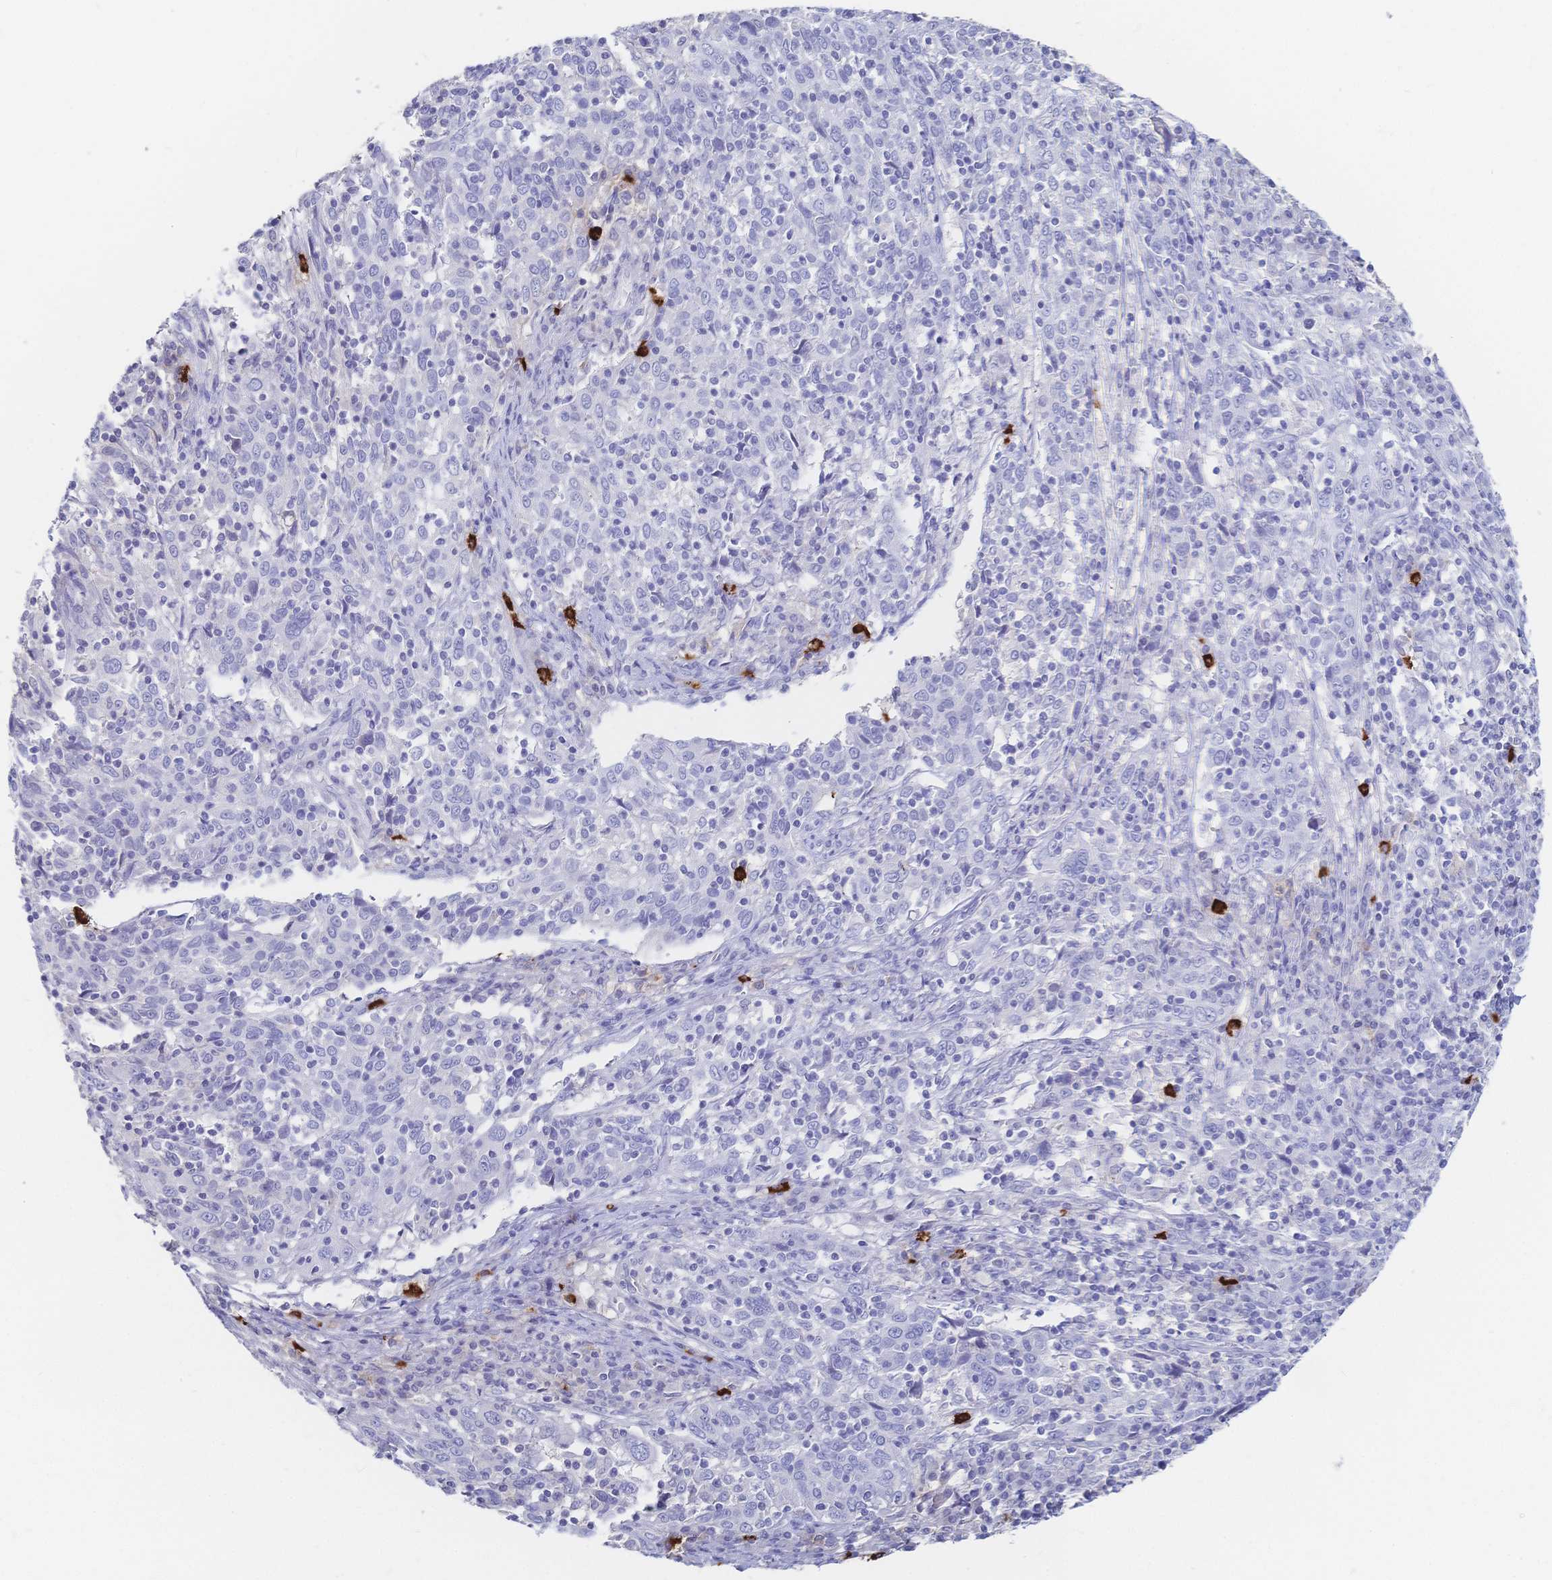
{"staining": {"intensity": "negative", "quantity": "none", "location": "none"}, "tissue": "cervical cancer", "cell_type": "Tumor cells", "image_type": "cancer", "snomed": [{"axis": "morphology", "description": "Squamous cell carcinoma, NOS"}, {"axis": "topography", "description": "Cervix"}], "caption": "Immunohistochemistry (IHC) of cervical squamous cell carcinoma displays no staining in tumor cells. The staining is performed using DAB (3,3'-diaminobenzidine) brown chromogen with nuclei counter-stained in using hematoxylin.", "gene": "IL2RB", "patient": {"sex": "female", "age": 46}}